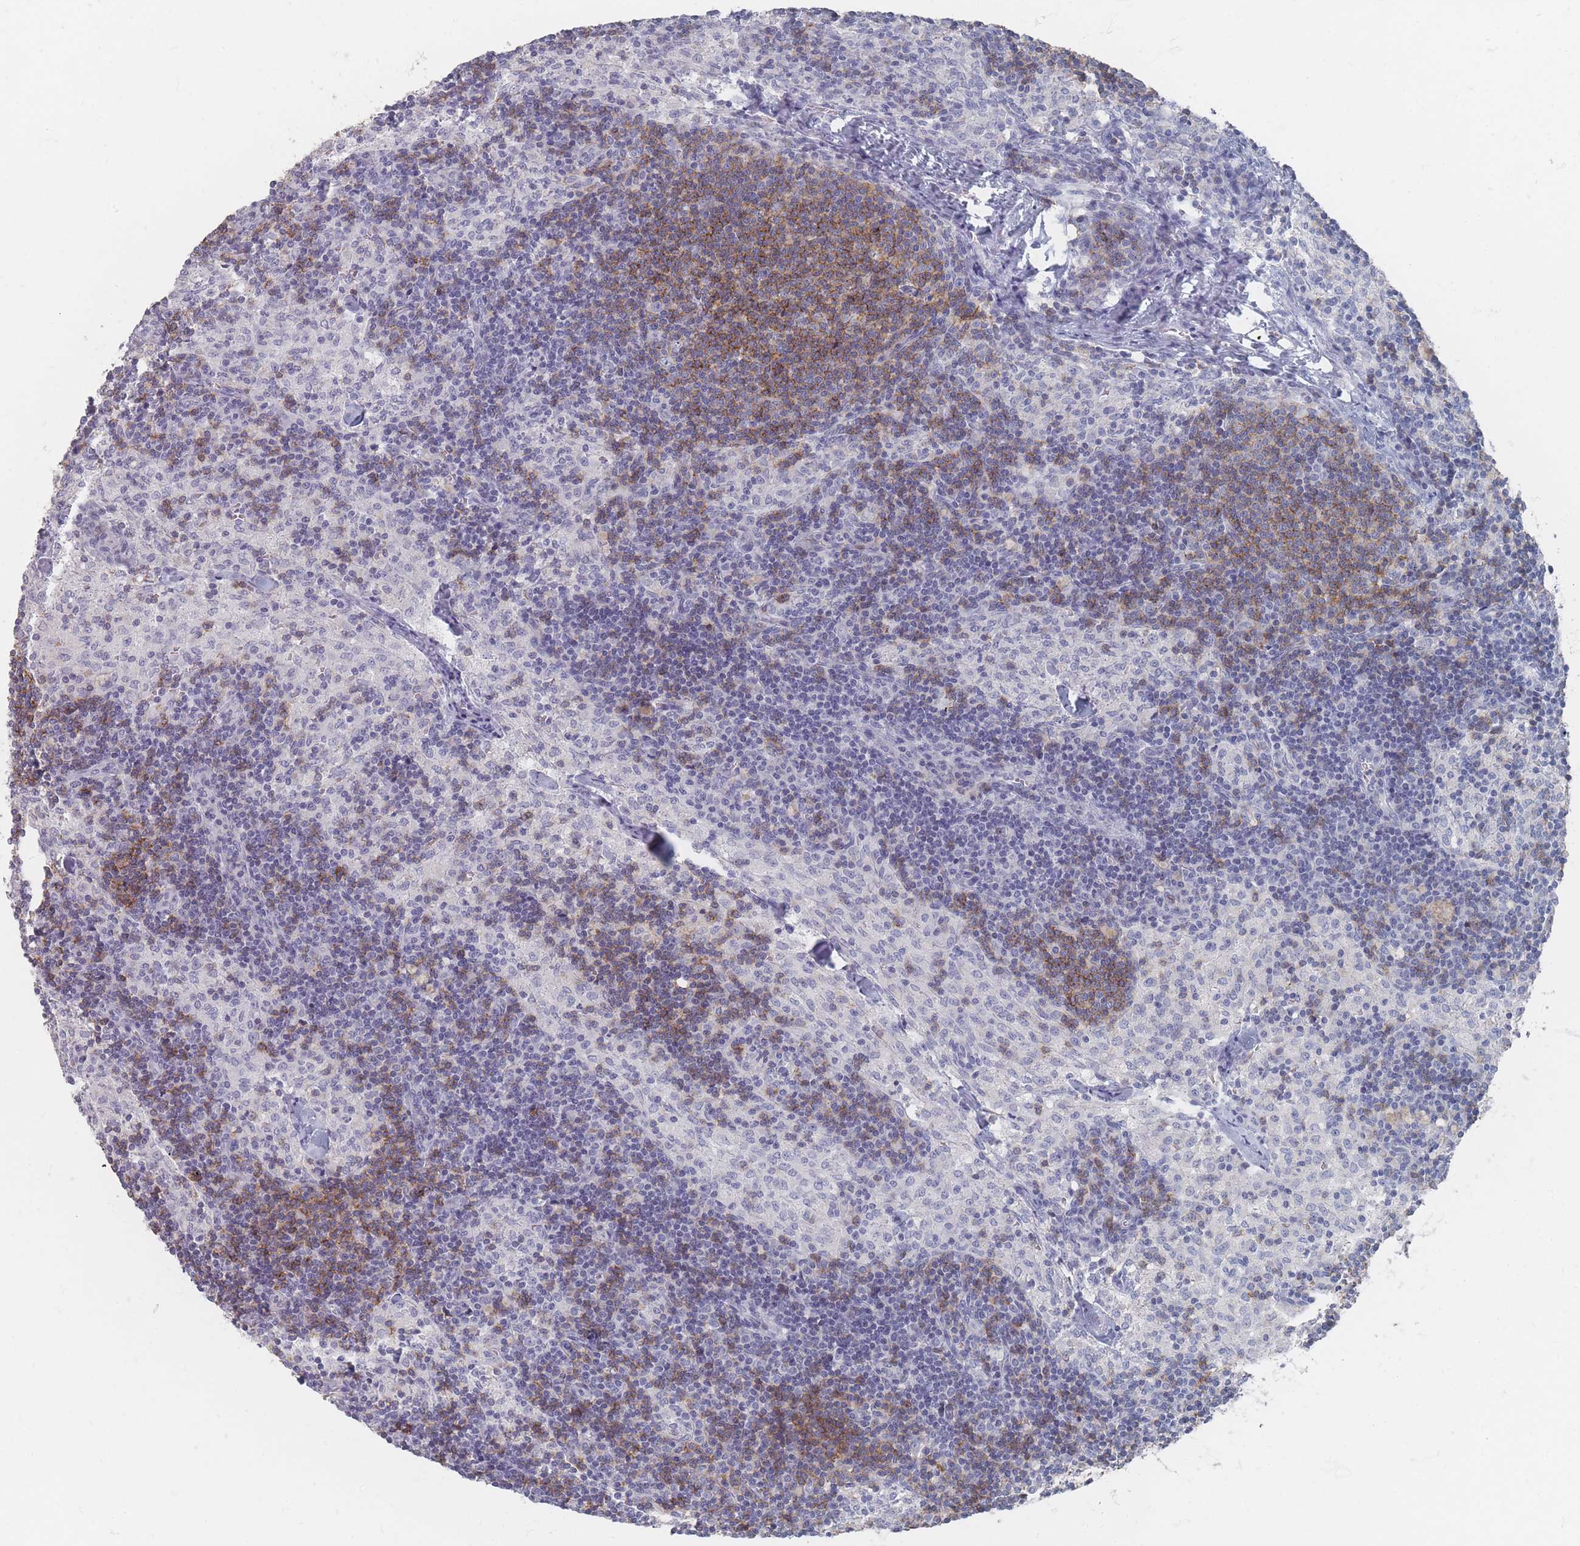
{"staining": {"intensity": "strong", "quantity": ">75%", "location": "cytoplasmic/membranous"}, "tissue": "lymph node", "cell_type": "Germinal center cells", "image_type": "normal", "snomed": [{"axis": "morphology", "description": "Normal tissue, NOS"}, {"axis": "topography", "description": "Lymph node"}], "caption": "Immunohistochemistry photomicrograph of unremarkable lymph node: human lymph node stained using immunohistochemistry (IHC) exhibits high levels of strong protein expression localized specifically in the cytoplasmic/membranous of germinal center cells, appearing as a cytoplasmic/membranous brown color.", "gene": "CD37", "patient": {"sex": "female", "age": 42}}